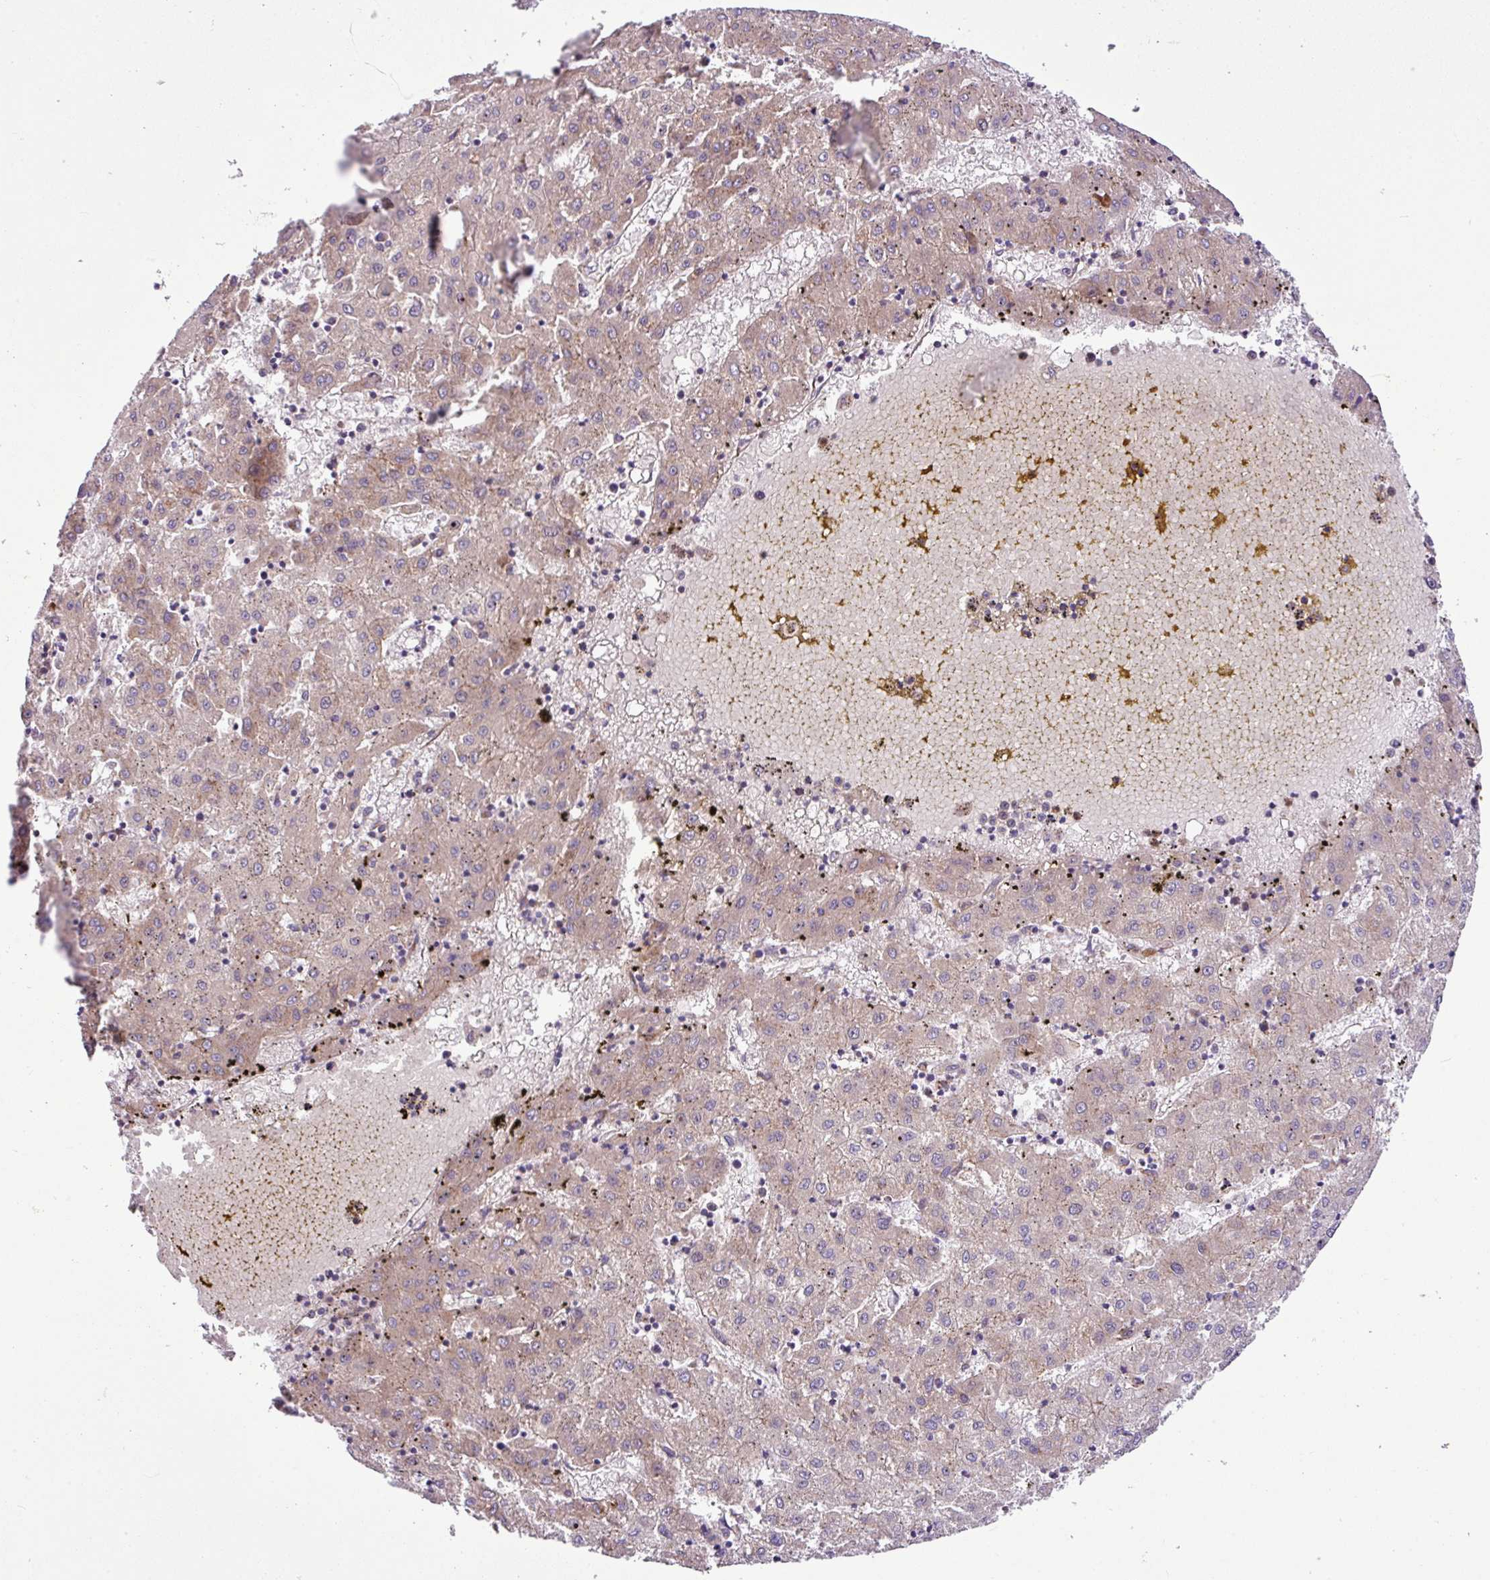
{"staining": {"intensity": "weak", "quantity": "25%-75%", "location": "cytoplasmic/membranous"}, "tissue": "liver cancer", "cell_type": "Tumor cells", "image_type": "cancer", "snomed": [{"axis": "morphology", "description": "Carcinoma, Hepatocellular, NOS"}, {"axis": "topography", "description": "Liver"}], "caption": "Weak cytoplasmic/membranous positivity is appreciated in approximately 25%-75% of tumor cells in liver cancer (hepatocellular carcinoma).", "gene": "FAM47E", "patient": {"sex": "male", "age": 72}}